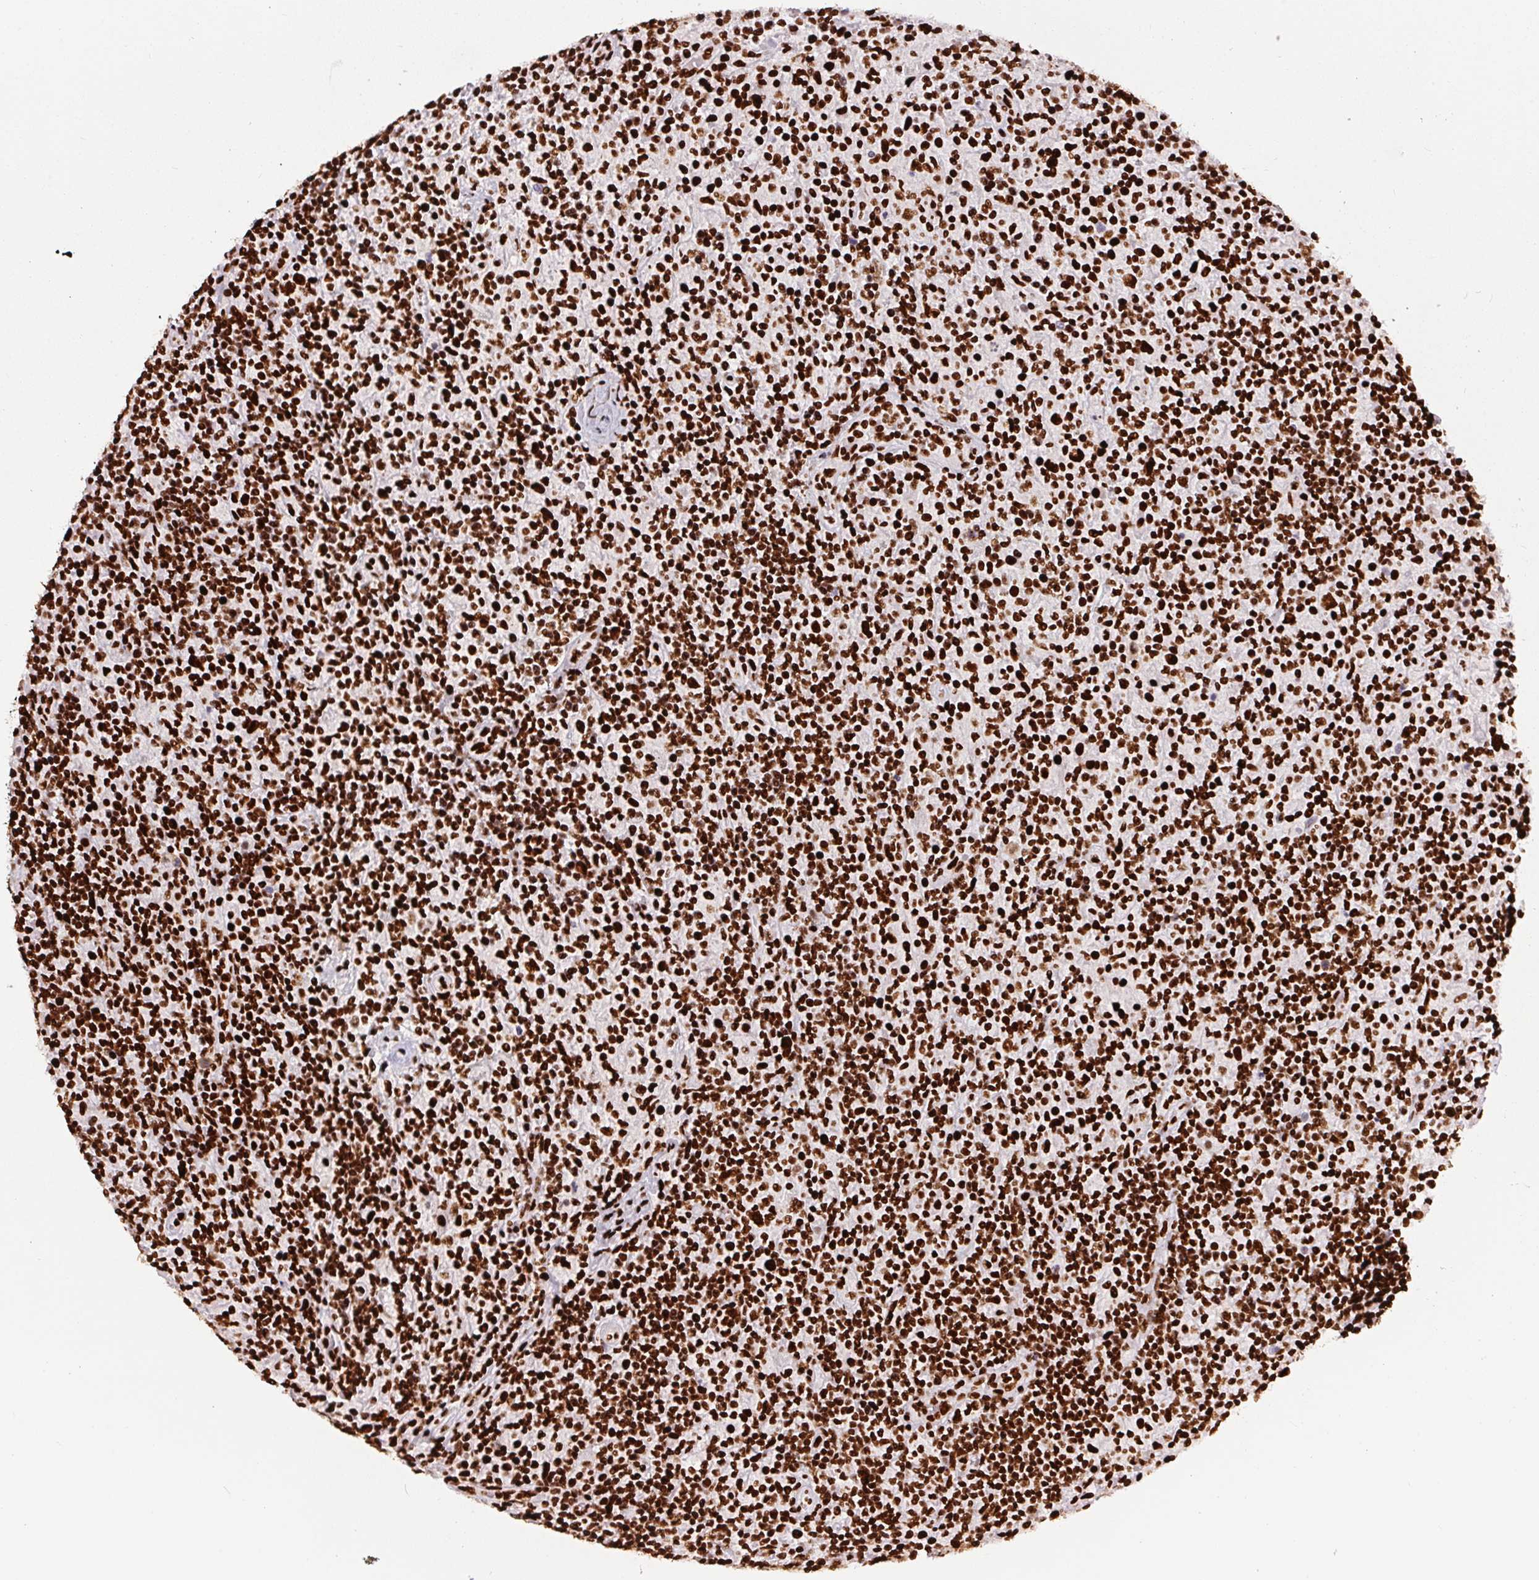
{"staining": {"intensity": "strong", "quantity": ">75%", "location": "nuclear"}, "tissue": "lymphoma", "cell_type": "Tumor cells", "image_type": "cancer", "snomed": [{"axis": "morphology", "description": "Hodgkin's disease, NOS"}, {"axis": "topography", "description": "Lymph node"}], "caption": "About >75% of tumor cells in human Hodgkin's disease demonstrate strong nuclear protein positivity as visualized by brown immunohistochemical staining.", "gene": "PAGE3", "patient": {"sex": "male", "age": 70}}